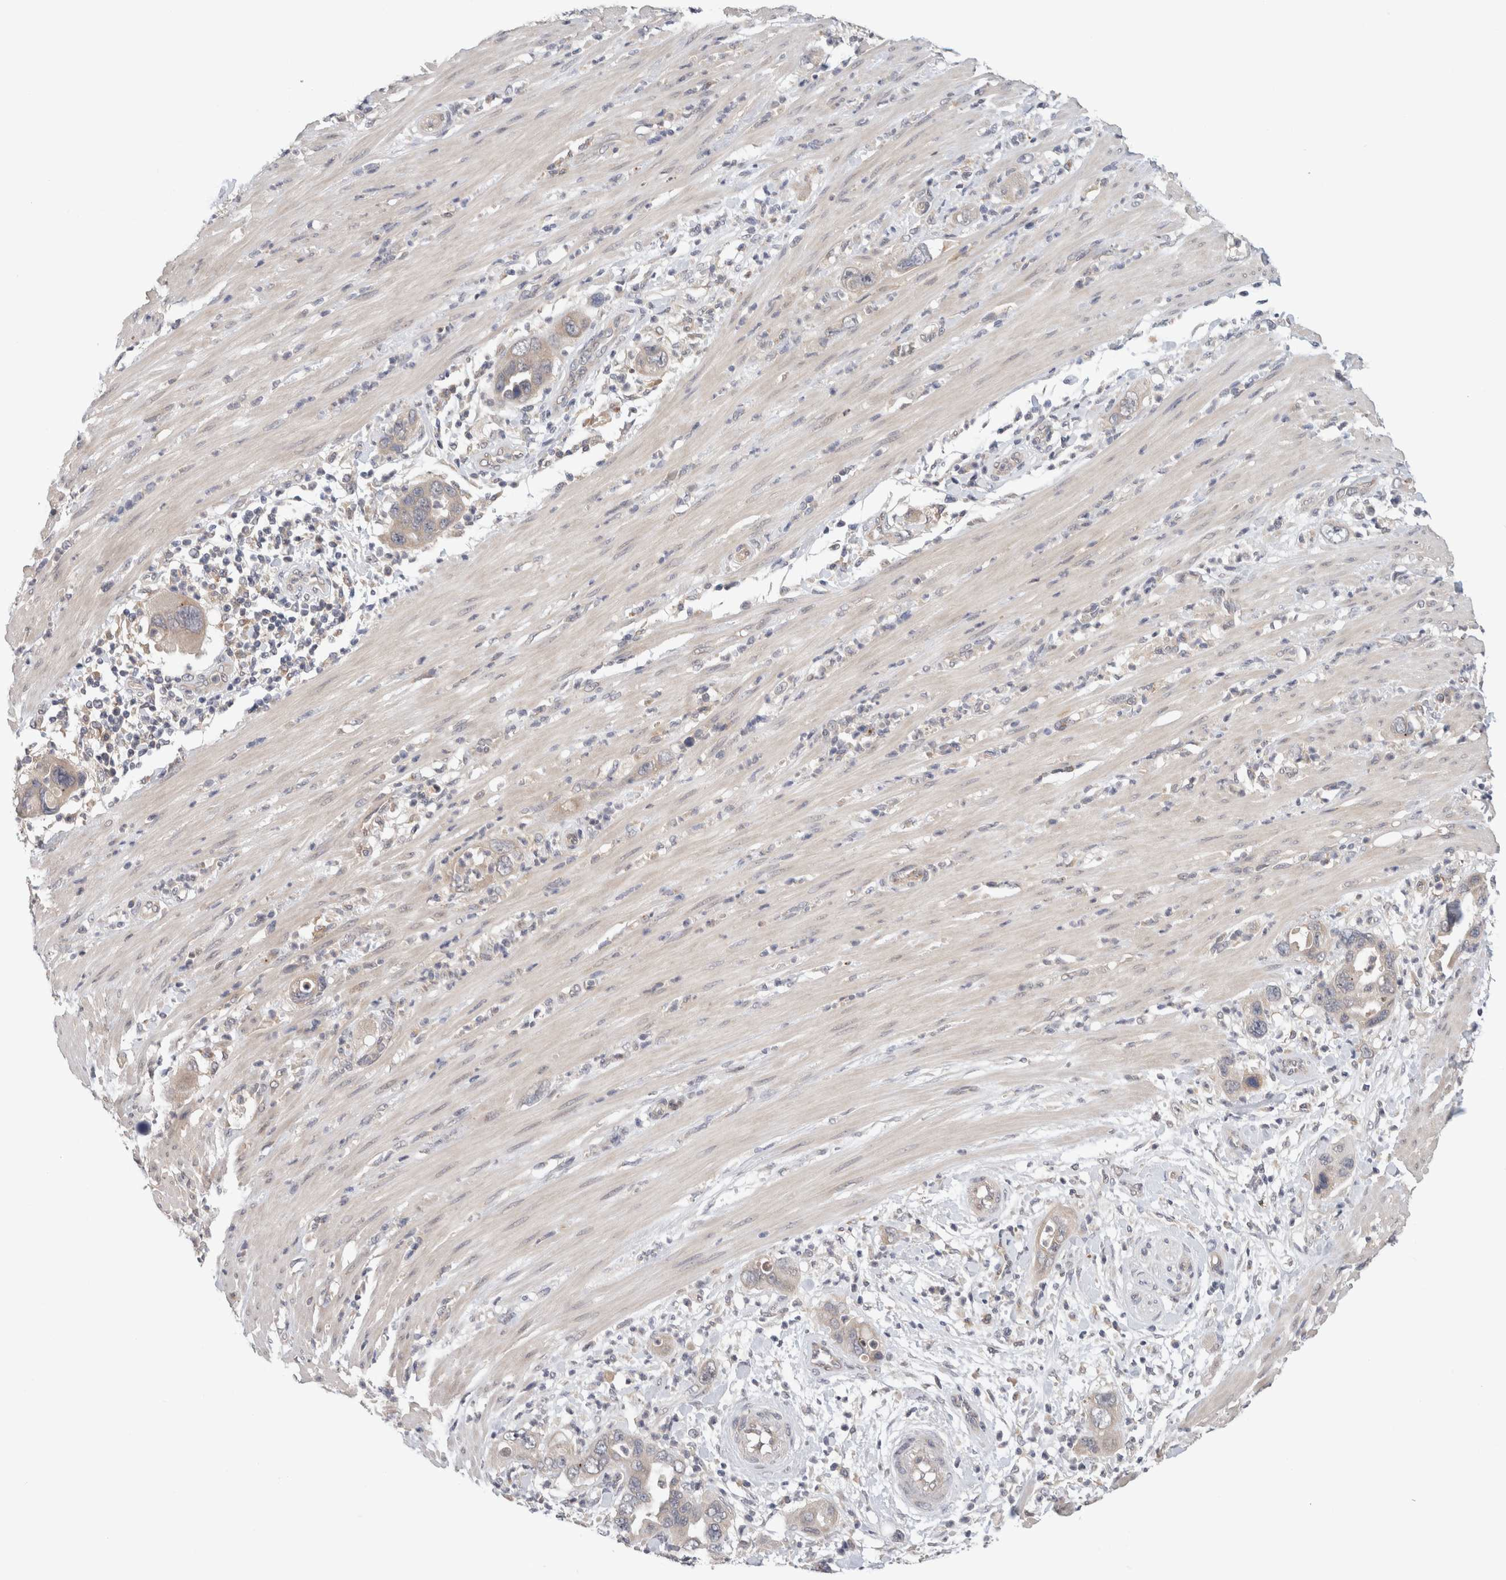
{"staining": {"intensity": "weak", "quantity": "25%-75%", "location": "cytoplasmic/membranous"}, "tissue": "pancreatic cancer", "cell_type": "Tumor cells", "image_type": "cancer", "snomed": [{"axis": "morphology", "description": "Adenocarcinoma, NOS"}, {"axis": "topography", "description": "Pancreas"}], "caption": "Pancreatic cancer (adenocarcinoma) stained for a protein (brown) reveals weak cytoplasmic/membranous positive staining in approximately 25%-75% of tumor cells.", "gene": "SGK1", "patient": {"sex": "female", "age": 71}}